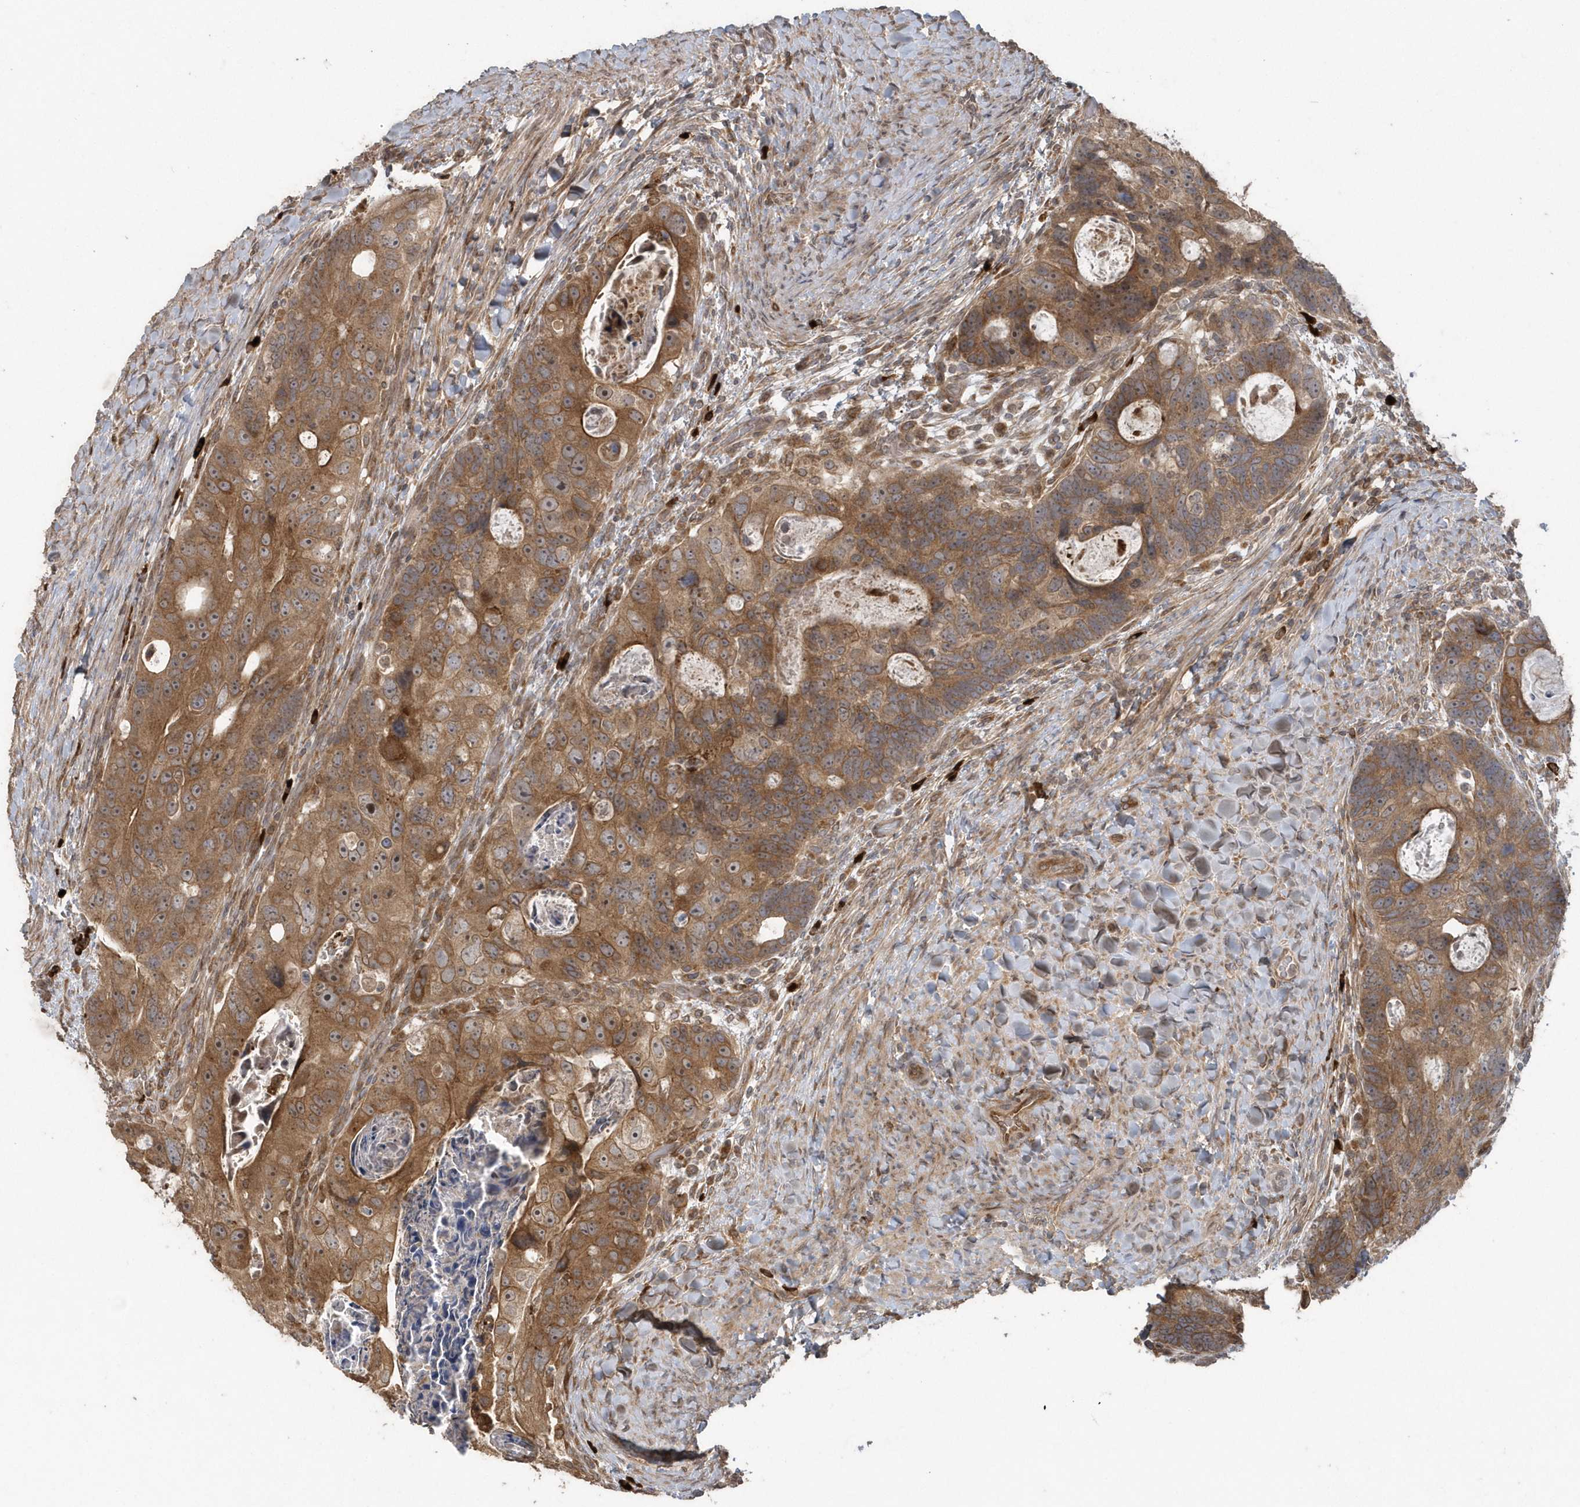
{"staining": {"intensity": "moderate", "quantity": ">75%", "location": "cytoplasmic/membranous,nuclear"}, "tissue": "colorectal cancer", "cell_type": "Tumor cells", "image_type": "cancer", "snomed": [{"axis": "morphology", "description": "Adenocarcinoma, NOS"}, {"axis": "topography", "description": "Rectum"}], "caption": "This is an image of immunohistochemistry staining of colorectal adenocarcinoma, which shows moderate positivity in the cytoplasmic/membranous and nuclear of tumor cells.", "gene": "HERPUD1", "patient": {"sex": "male", "age": 59}}